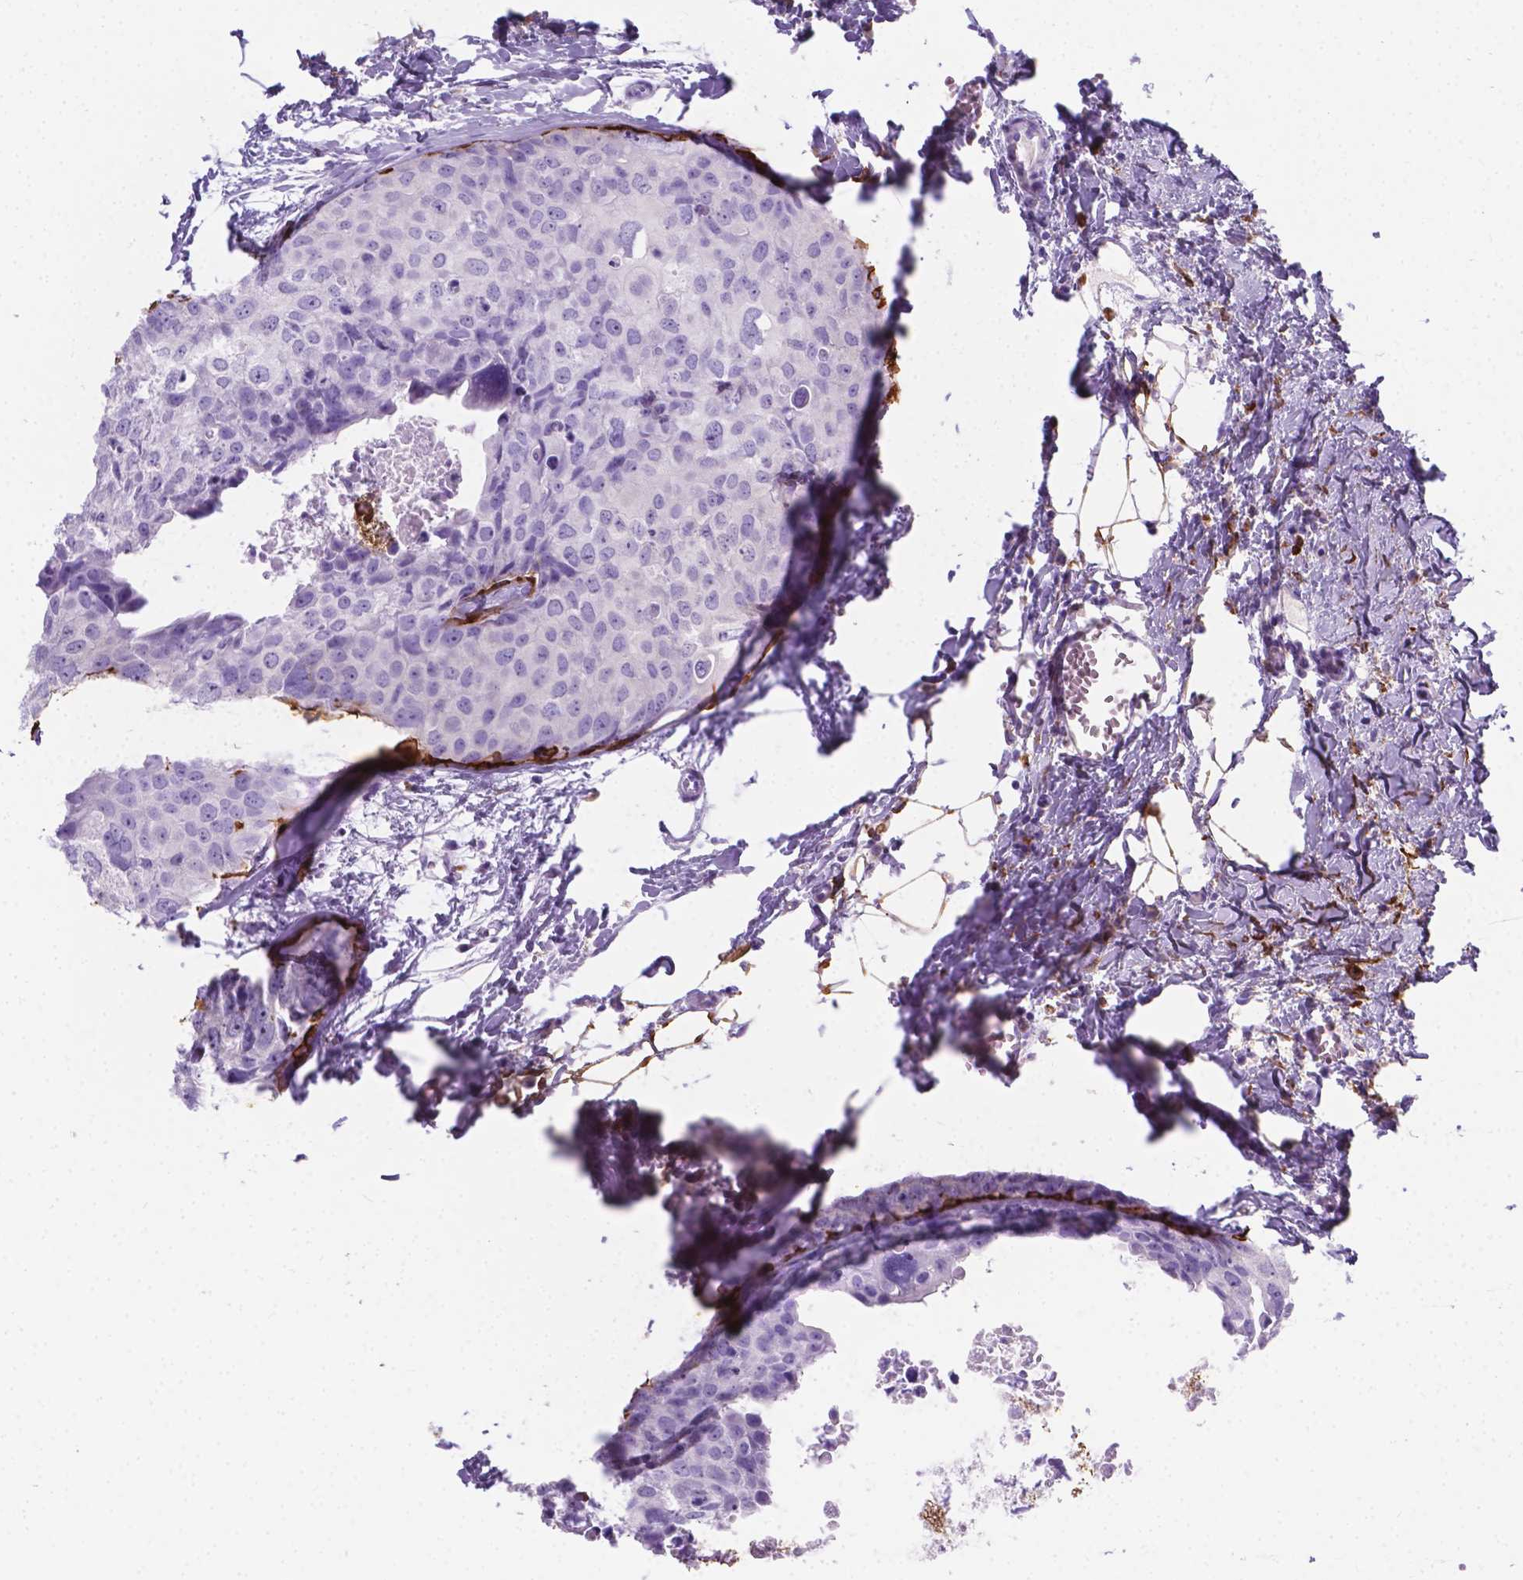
{"staining": {"intensity": "negative", "quantity": "none", "location": "none"}, "tissue": "breast cancer", "cell_type": "Tumor cells", "image_type": "cancer", "snomed": [{"axis": "morphology", "description": "Duct carcinoma"}, {"axis": "topography", "description": "Breast"}], "caption": "This is an immunohistochemistry photomicrograph of breast invasive ductal carcinoma. There is no positivity in tumor cells.", "gene": "MACF1", "patient": {"sex": "female", "age": 38}}